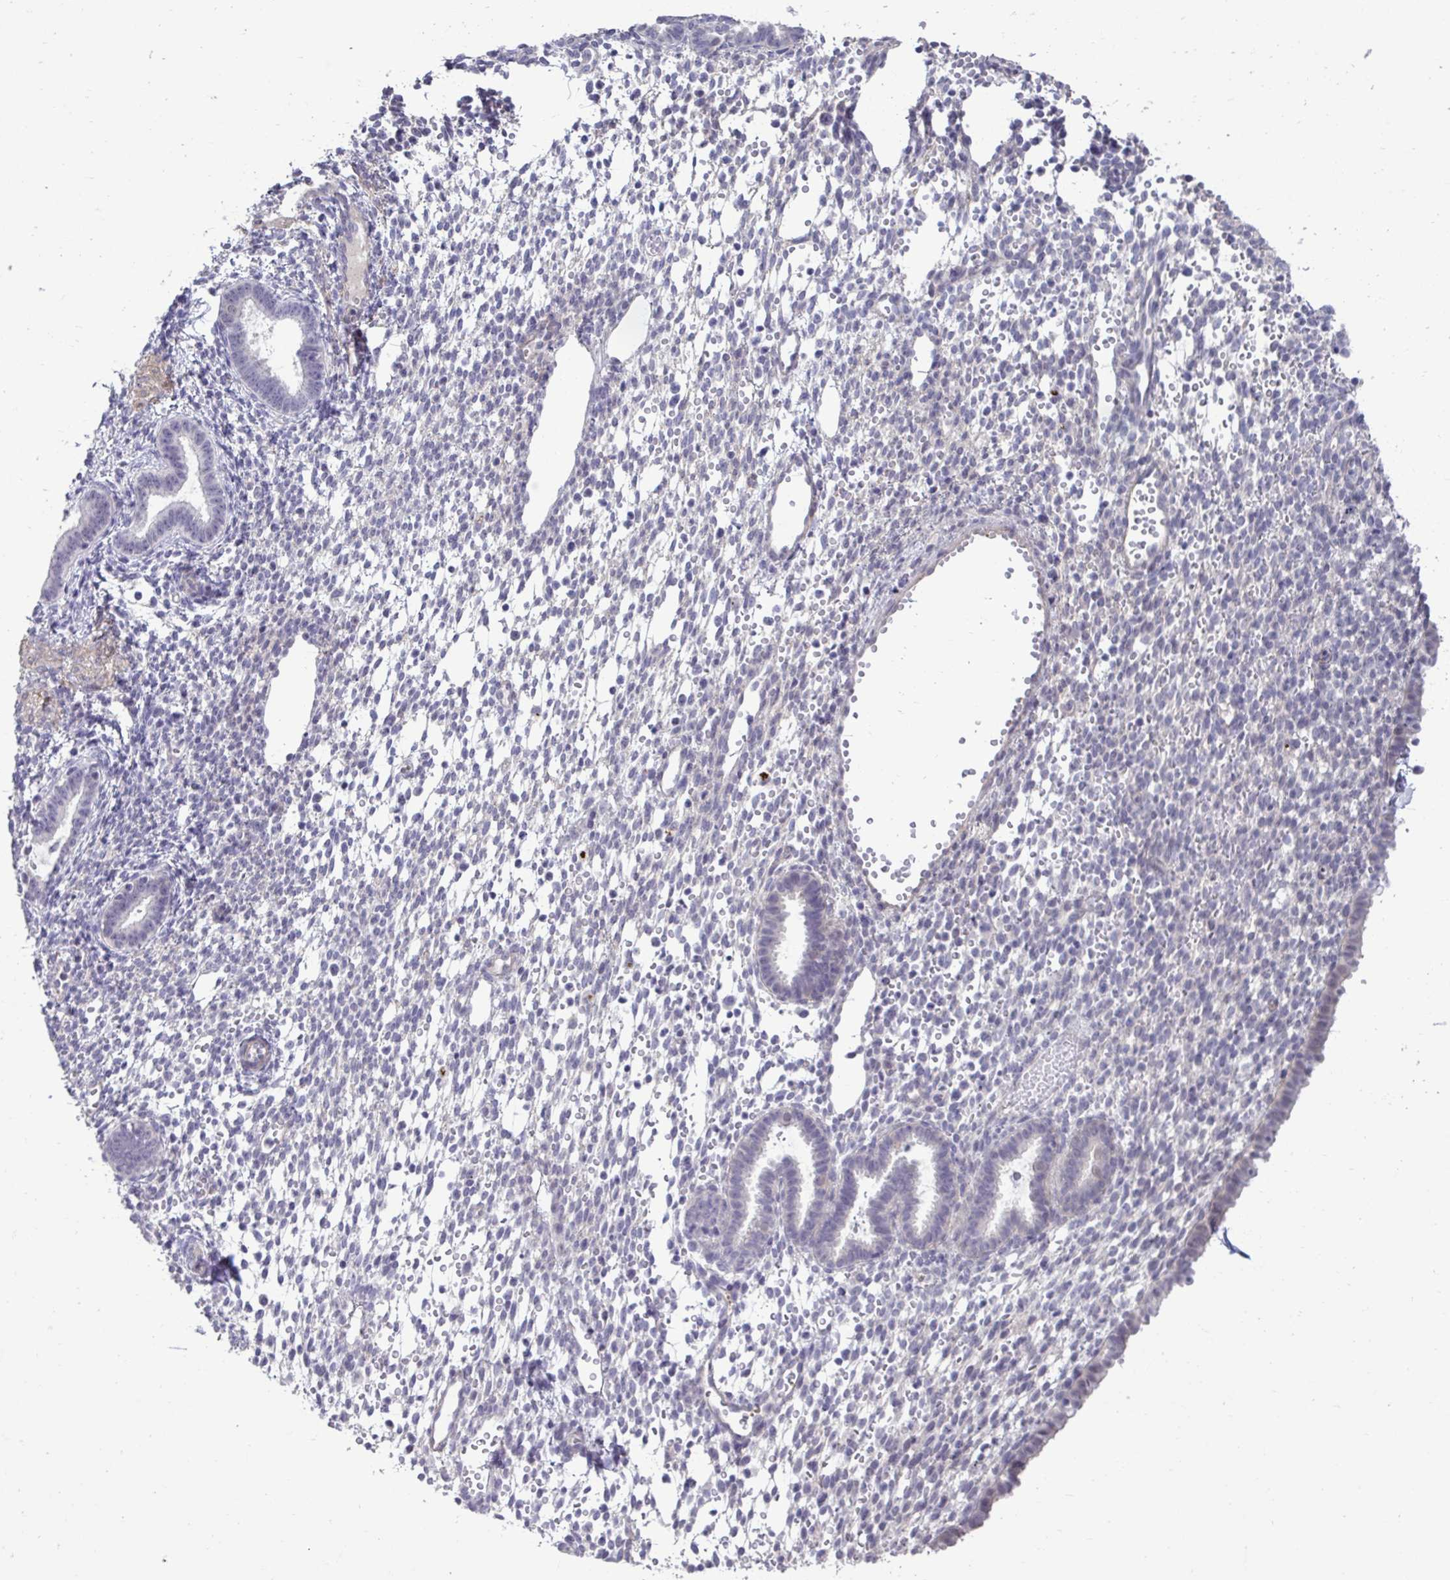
{"staining": {"intensity": "negative", "quantity": "none", "location": "none"}, "tissue": "endometrium", "cell_type": "Cells in endometrial stroma", "image_type": "normal", "snomed": [{"axis": "morphology", "description": "Normal tissue, NOS"}, {"axis": "topography", "description": "Endometrium"}], "caption": "A micrograph of endometrium stained for a protein demonstrates no brown staining in cells in endometrial stroma.", "gene": "SLC30A3", "patient": {"sex": "female", "age": 36}}